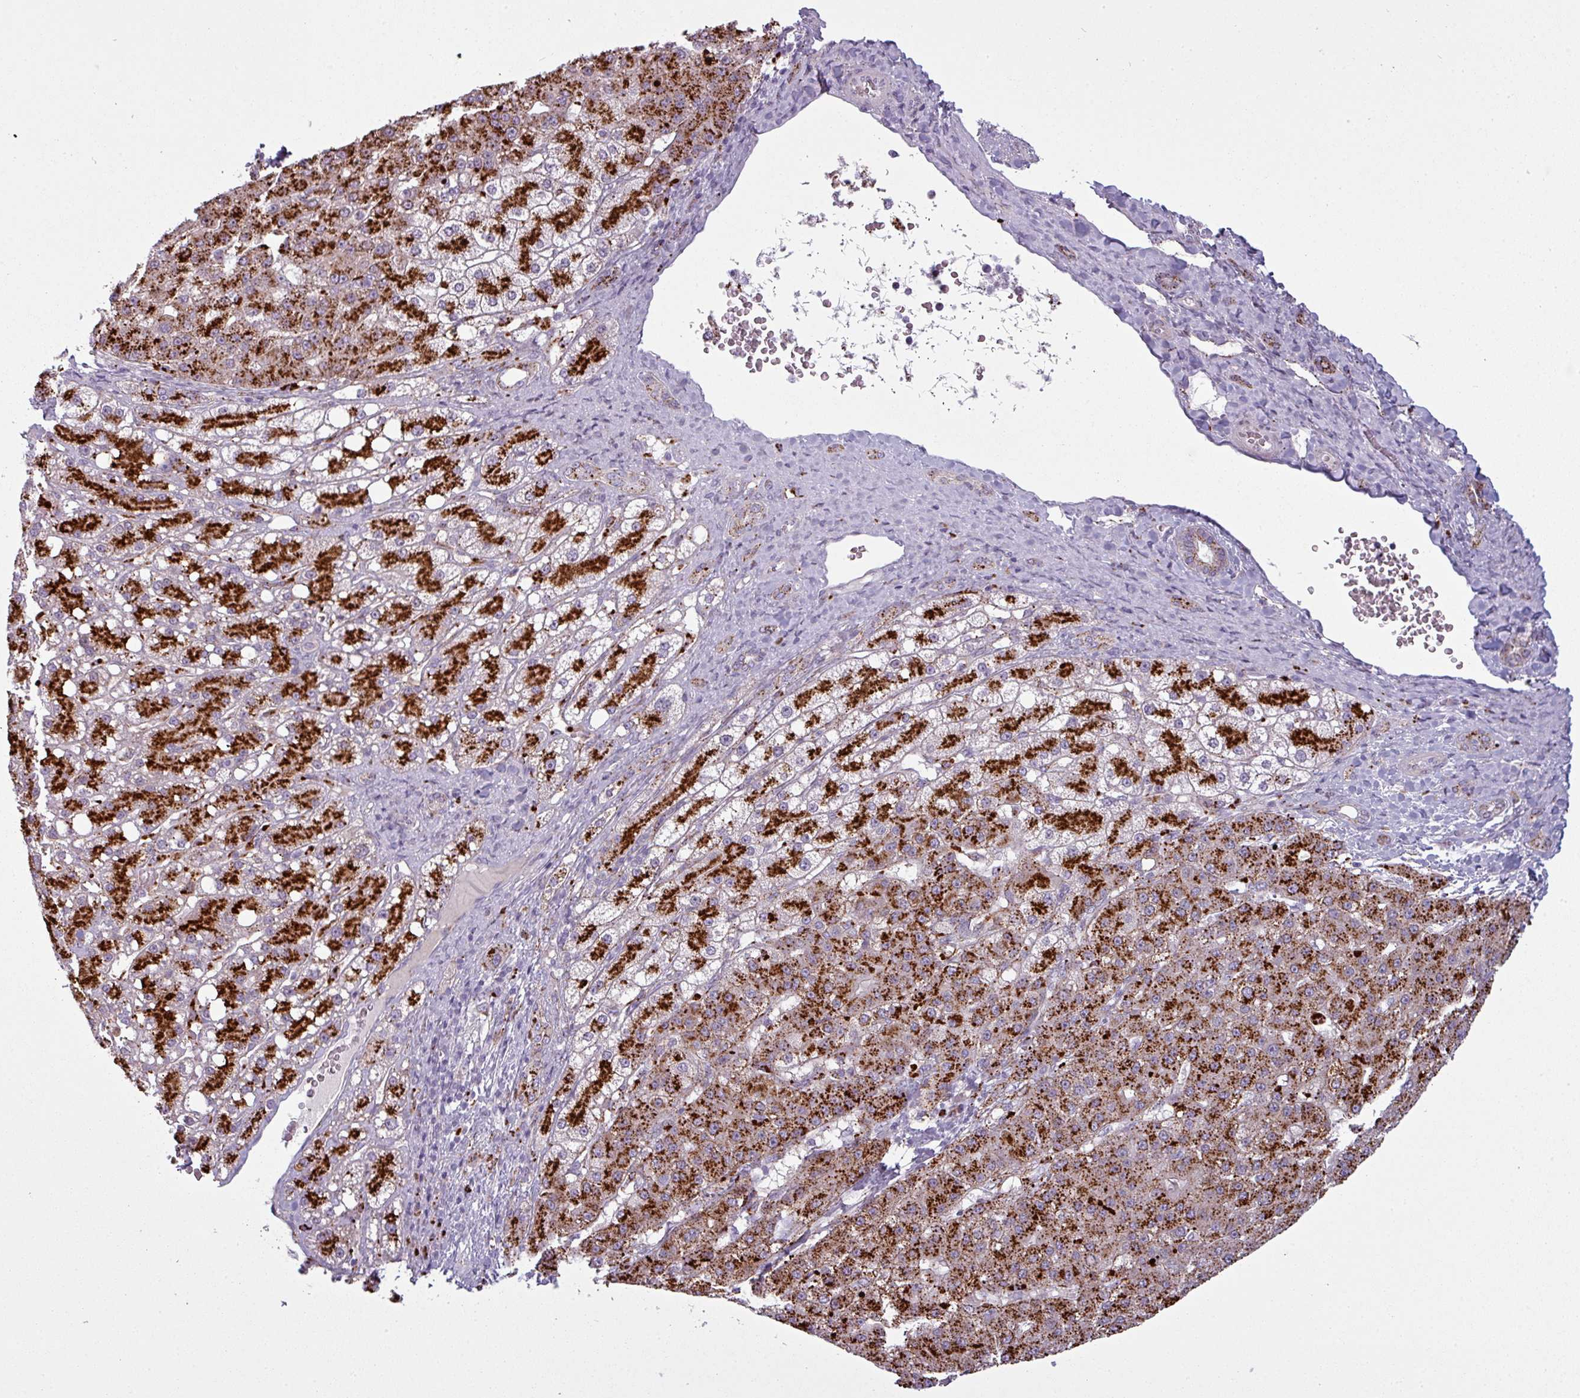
{"staining": {"intensity": "strong", "quantity": ">75%", "location": "cytoplasmic/membranous"}, "tissue": "liver cancer", "cell_type": "Tumor cells", "image_type": "cancer", "snomed": [{"axis": "morphology", "description": "Carcinoma, Hepatocellular, NOS"}, {"axis": "topography", "description": "Liver"}], "caption": "A micrograph of liver cancer stained for a protein displays strong cytoplasmic/membranous brown staining in tumor cells. The protein is shown in brown color, while the nuclei are stained blue.", "gene": "MAP7D2", "patient": {"sex": "male", "age": 67}}